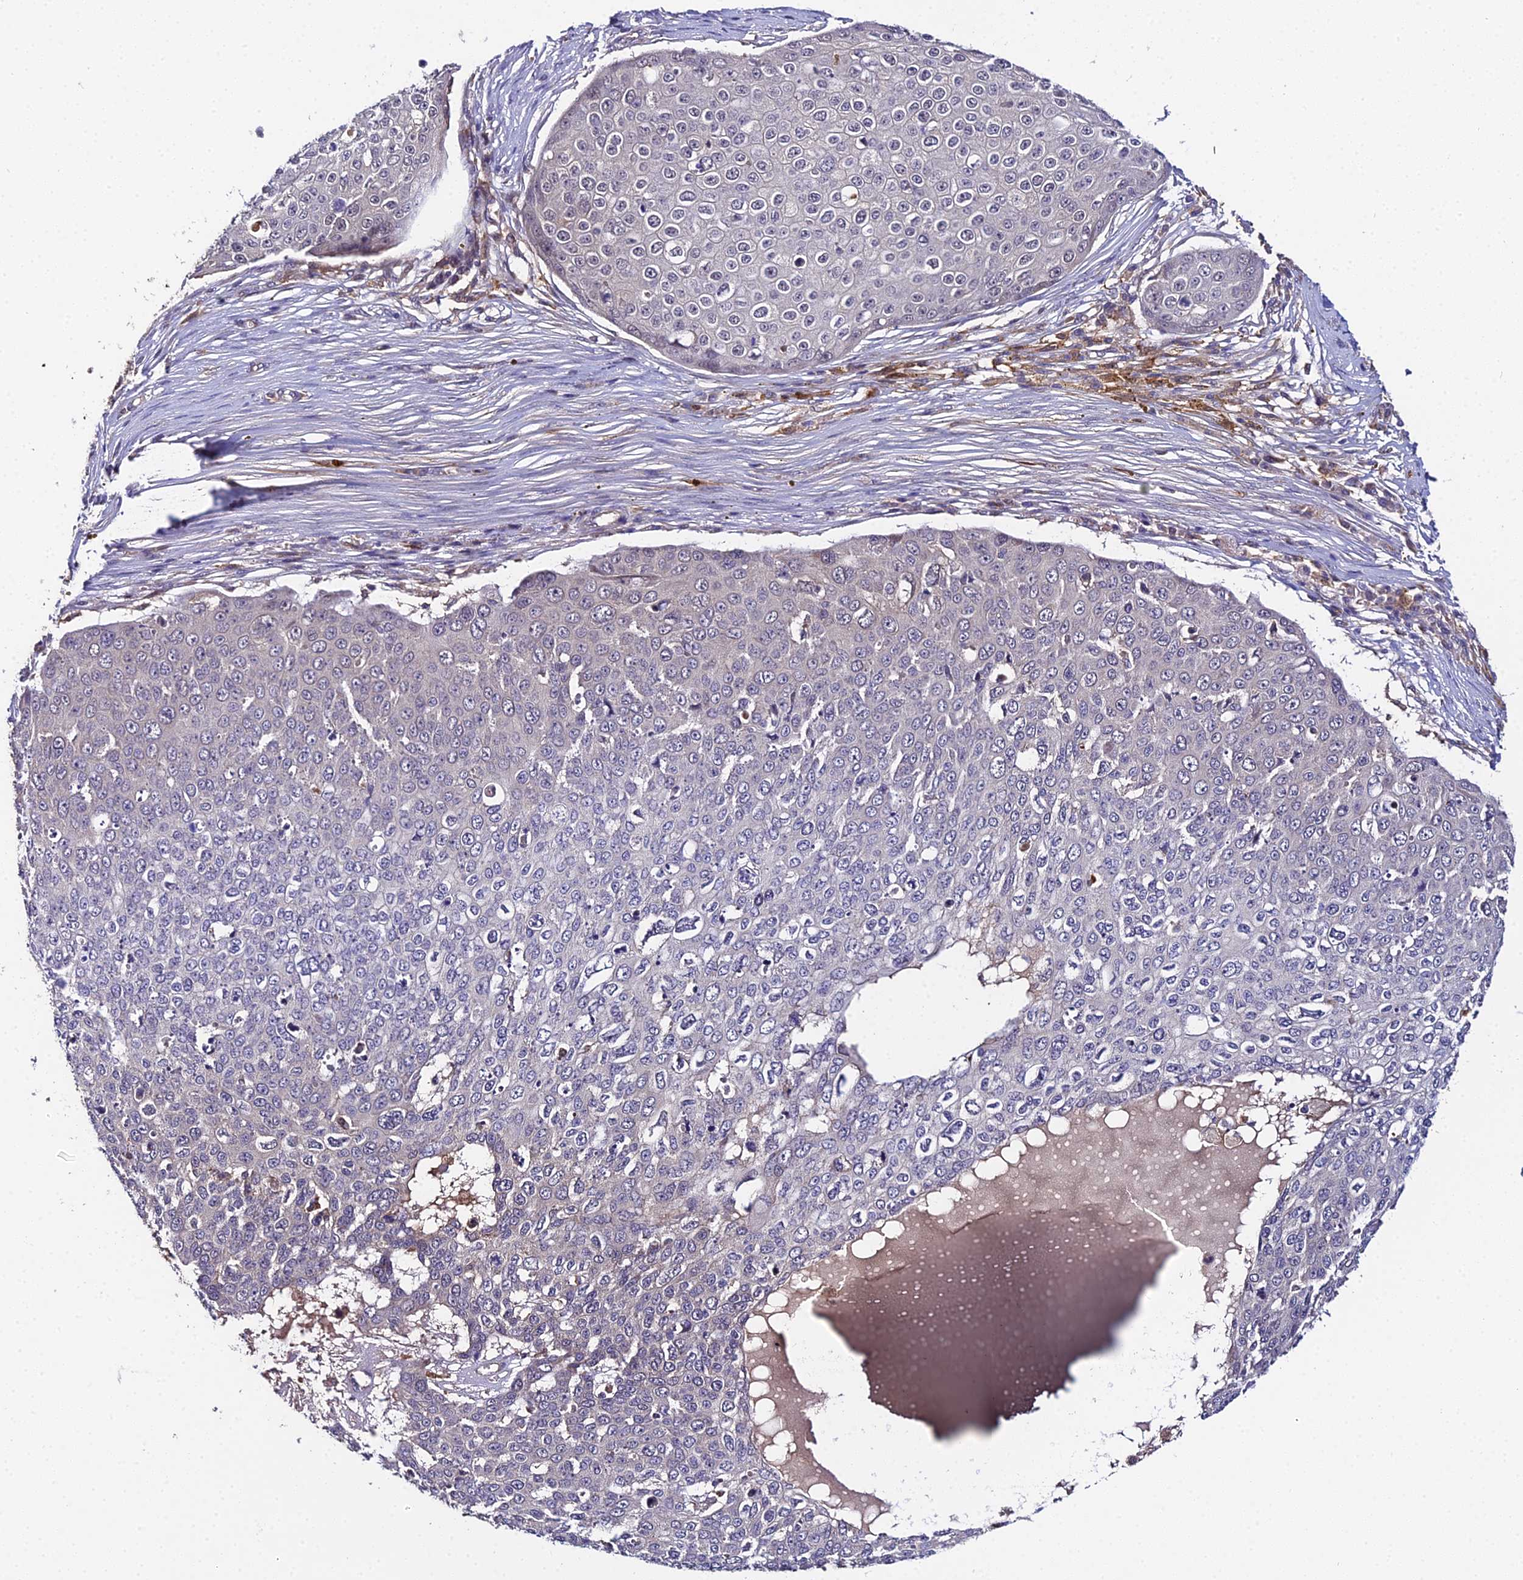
{"staining": {"intensity": "negative", "quantity": "none", "location": "none"}, "tissue": "skin cancer", "cell_type": "Tumor cells", "image_type": "cancer", "snomed": [{"axis": "morphology", "description": "Squamous cell carcinoma, NOS"}, {"axis": "topography", "description": "Skin"}], "caption": "The photomicrograph demonstrates no staining of tumor cells in squamous cell carcinoma (skin).", "gene": "ZBED8", "patient": {"sex": "male", "age": 71}}